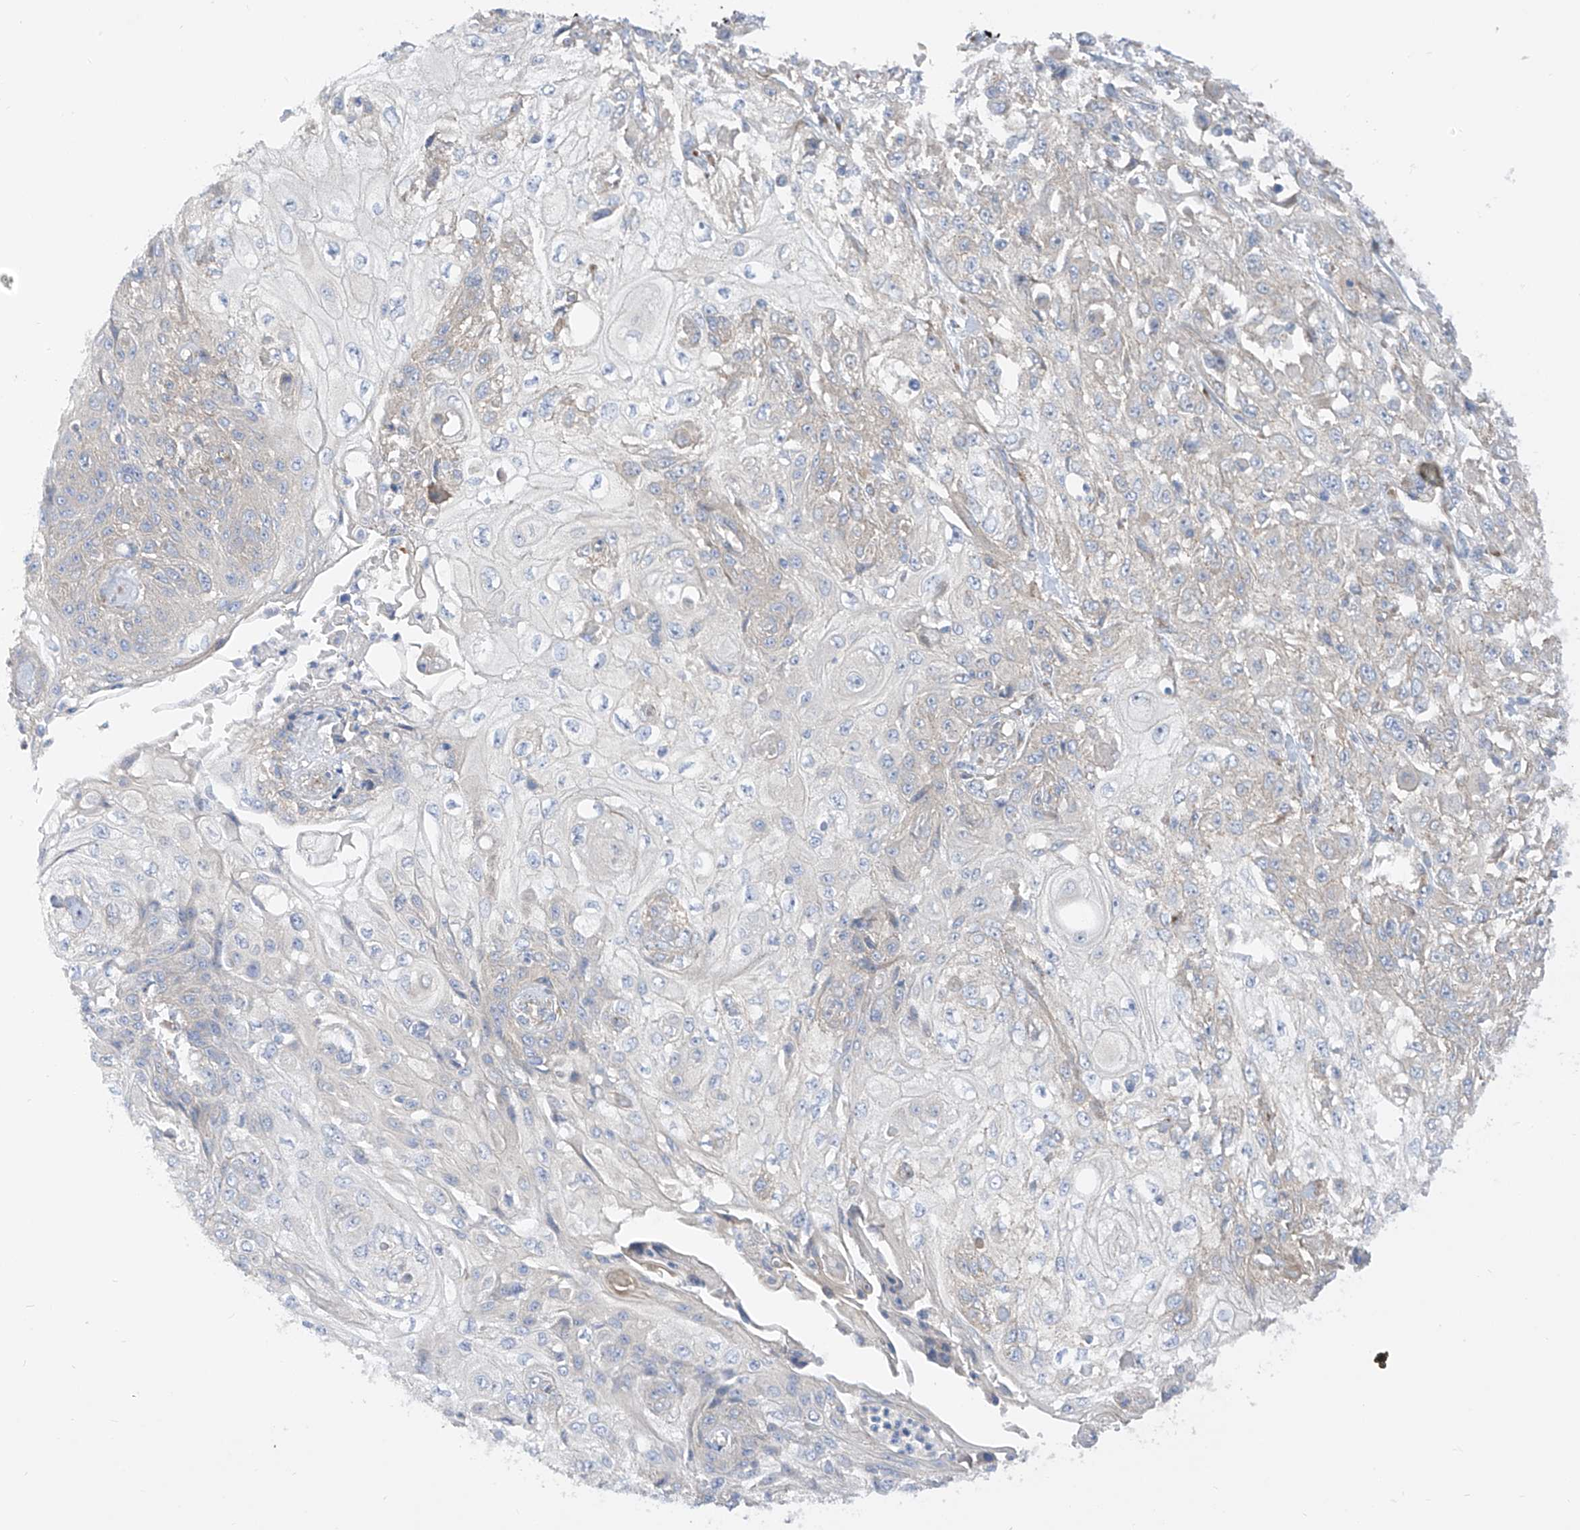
{"staining": {"intensity": "negative", "quantity": "none", "location": "none"}, "tissue": "skin cancer", "cell_type": "Tumor cells", "image_type": "cancer", "snomed": [{"axis": "morphology", "description": "Squamous cell carcinoma, NOS"}, {"axis": "morphology", "description": "Squamous cell carcinoma, metastatic, NOS"}, {"axis": "topography", "description": "Skin"}, {"axis": "topography", "description": "Lymph node"}], "caption": "The immunohistochemistry (IHC) micrograph has no significant positivity in tumor cells of skin squamous cell carcinoma tissue.", "gene": "LCA5", "patient": {"sex": "male", "age": 75}}